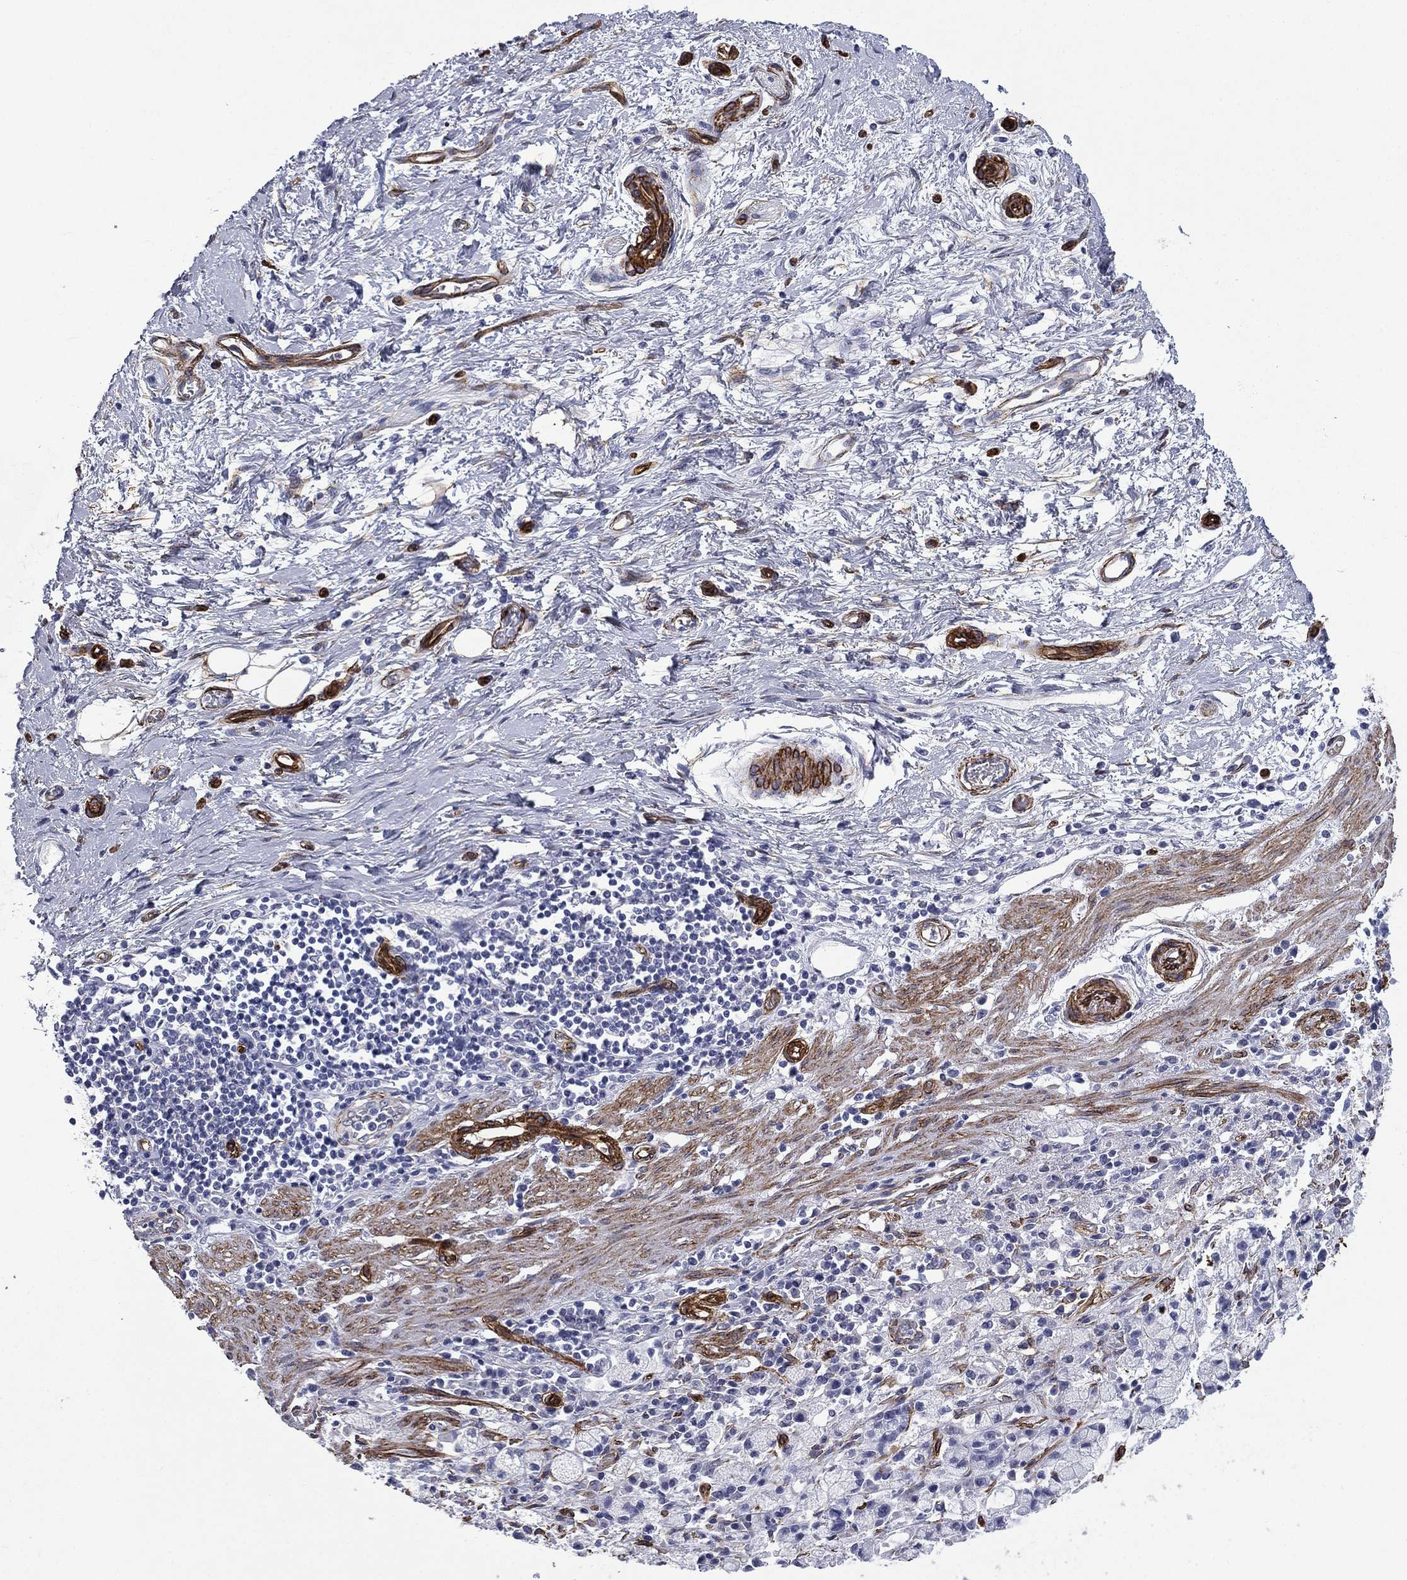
{"staining": {"intensity": "negative", "quantity": "none", "location": "none"}, "tissue": "stomach cancer", "cell_type": "Tumor cells", "image_type": "cancer", "snomed": [{"axis": "morphology", "description": "Adenocarcinoma, NOS"}, {"axis": "topography", "description": "Stomach"}], "caption": "Protein analysis of stomach adenocarcinoma exhibits no significant expression in tumor cells.", "gene": "CAVIN3", "patient": {"sex": "male", "age": 58}}